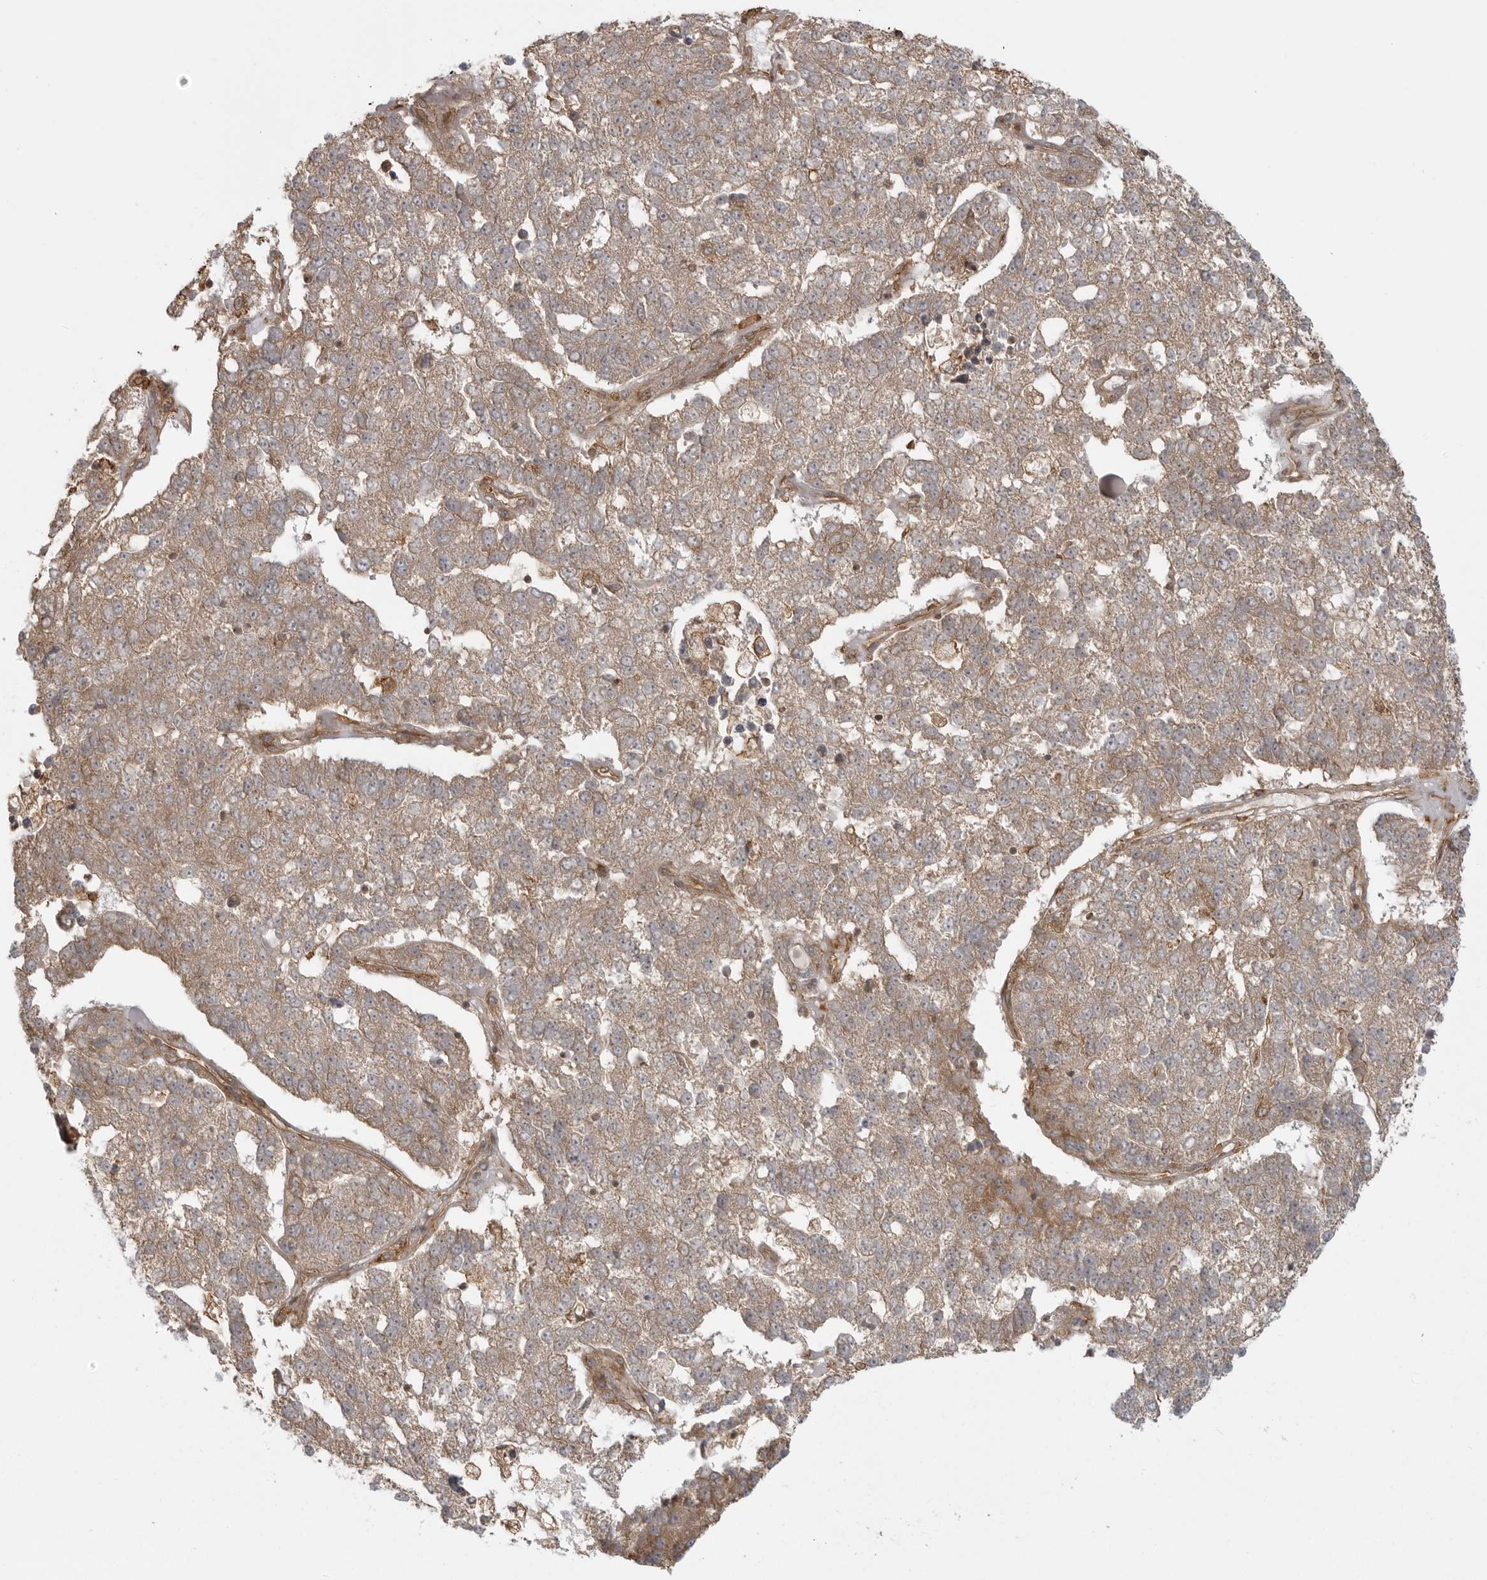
{"staining": {"intensity": "weak", "quantity": ">75%", "location": "cytoplasmic/membranous"}, "tissue": "pancreatic cancer", "cell_type": "Tumor cells", "image_type": "cancer", "snomed": [{"axis": "morphology", "description": "Adenocarcinoma, NOS"}, {"axis": "topography", "description": "Pancreas"}], "caption": "This photomicrograph shows pancreatic cancer (adenocarcinoma) stained with immunohistochemistry to label a protein in brown. The cytoplasmic/membranous of tumor cells show weak positivity for the protein. Nuclei are counter-stained blue.", "gene": "FAT3", "patient": {"sex": "female", "age": 61}}